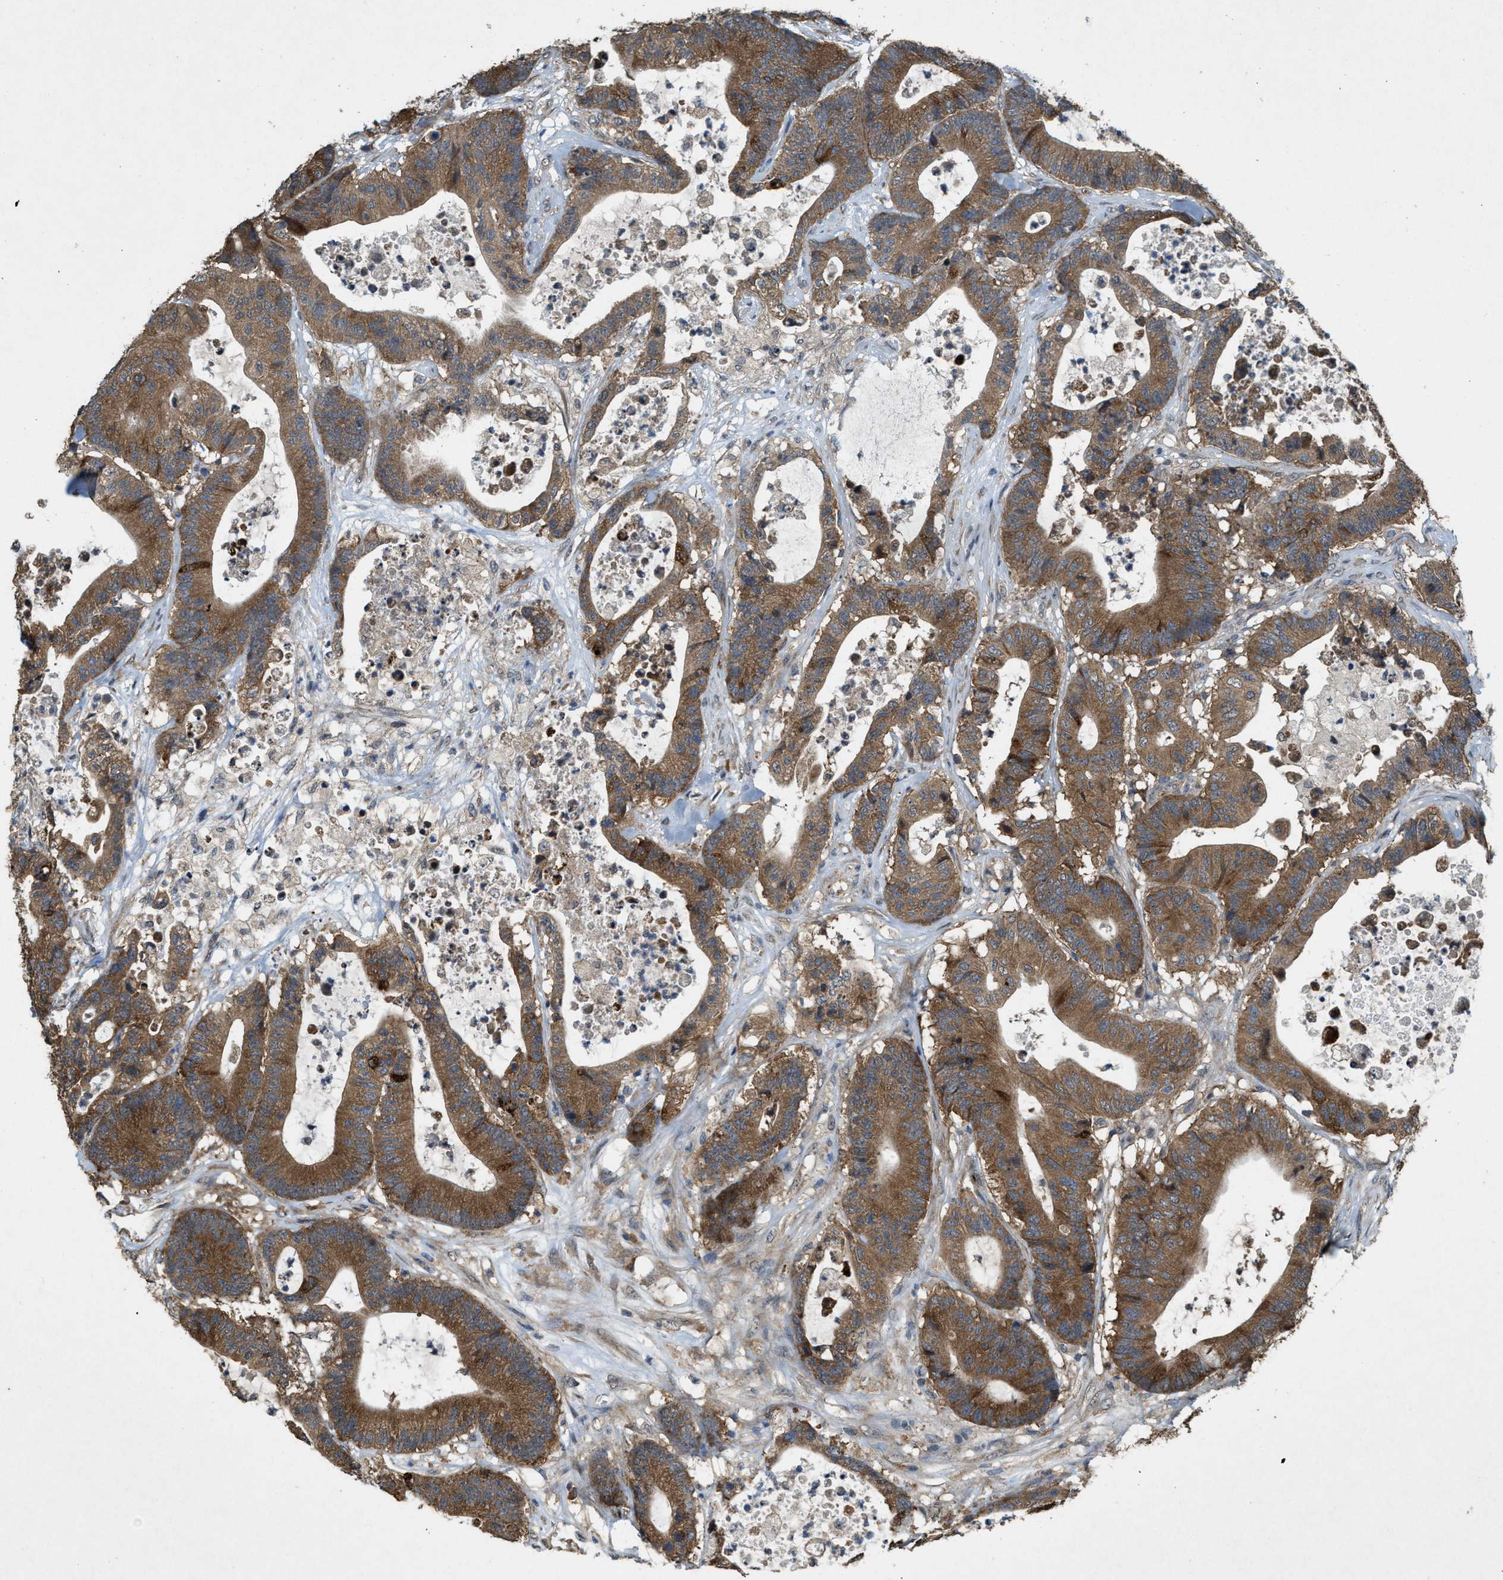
{"staining": {"intensity": "strong", "quantity": ">75%", "location": "cytoplasmic/membranous"}, "tissue": "colorectal cancer", "cell_type": "Tumor cells", "image_type": "cancer", "snomed": [{"axis": "morphology", "description": "Adenocarcinoma, NOS"}, {"axis": "topography", "description": "Colon"}], "caption": "Protein staining of colorectal cancer (adenocarcinoma) tissue shows strong cytoplasmic/membranous staining in approximately >75% of tumor cells. (brown staining indicates protein expression, while blue staining denotes nuclei).", "gene": "ARHGEF5", "patient": {"sex": "female", "age": 84}}